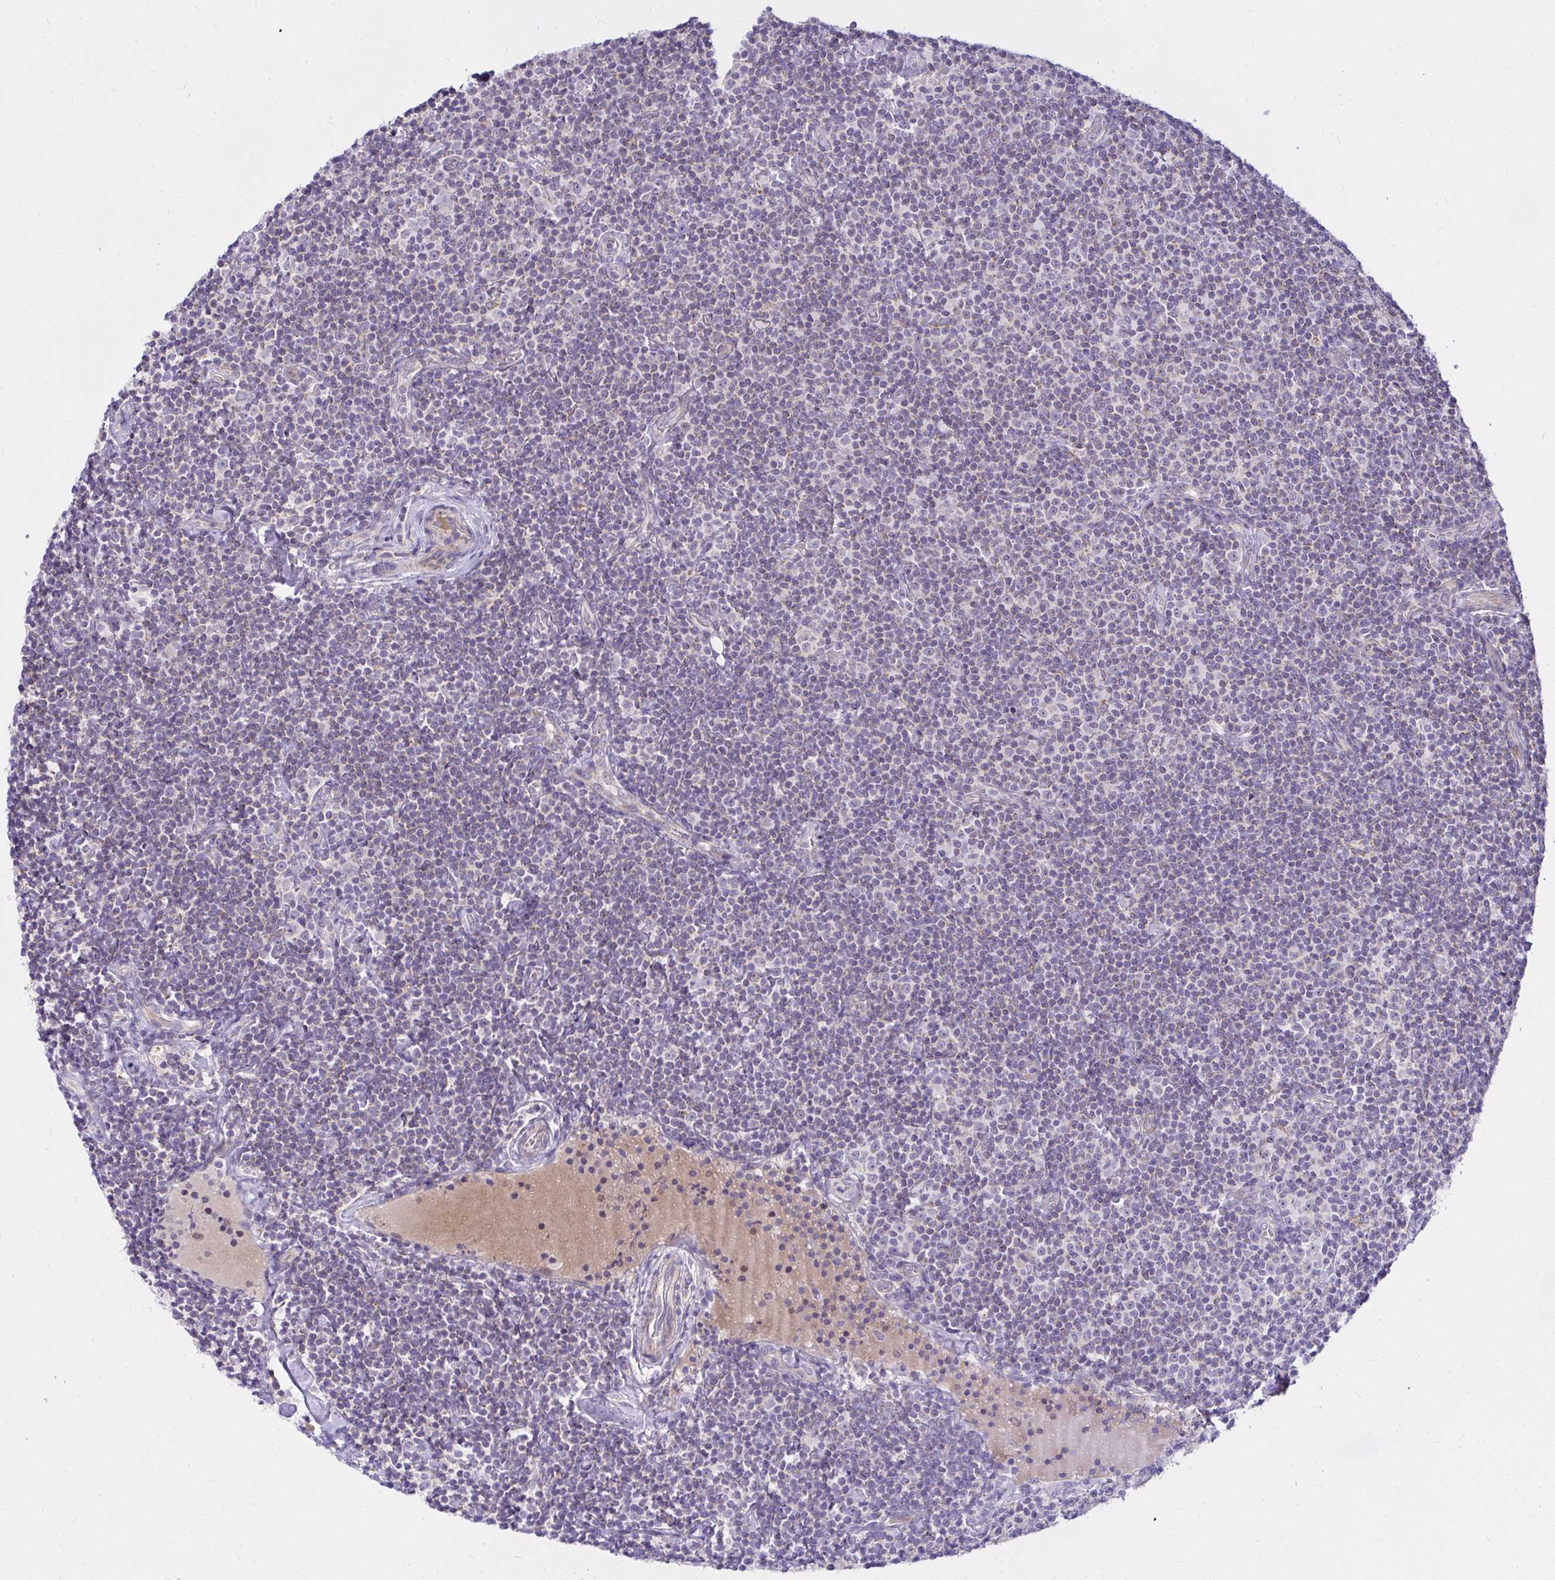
{"staining": {"intensity": "weak", "quantity": "25%-75%", "location": "cytoplasmic/membranous"}, "tissue": "lymphoma", "cell_type": "Tumor cells", "image_type": "cancer", "snomed": [{"axis": "morphology", "description": "Malignant lymphoma, non-Hodgkin's type, Low grade"}, {"axis": "topography", "description": "Lymph node"}], "caption": "Lymphoma stained with a protein marker exhibits weak staining in tumor cells.", "gene": "CEP63", "patient": {"sex": "male", "age": 81}}